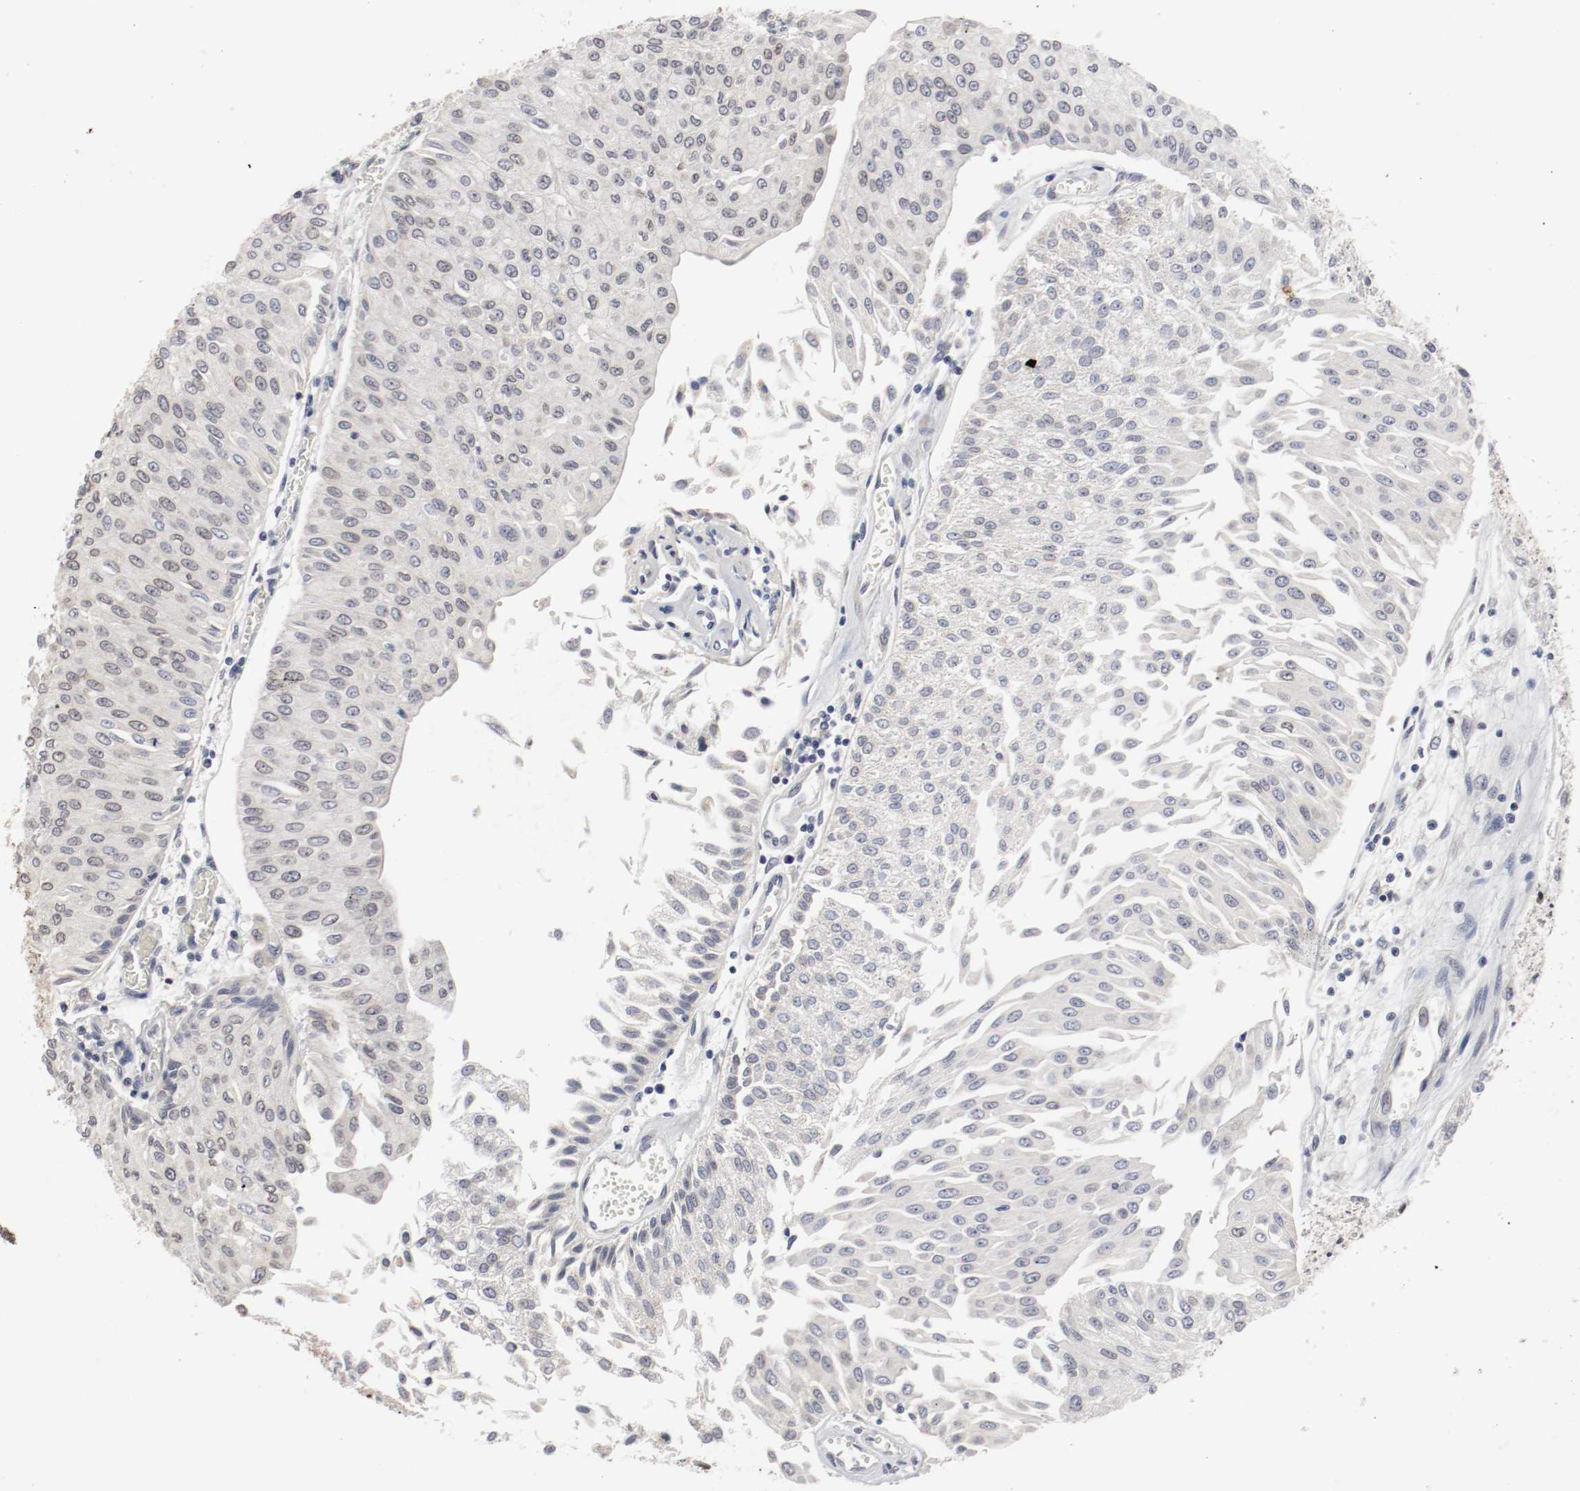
{"staining": {"intensity": "negative", "quantity": "none", "location": "none"}, "tissue": "urothelial cancer", "cell_type": "Tumor cells", "image_type": "cancer", "snomed": [{"axis": "morphology", "description": "Urothelial carcinoma, Low grade"}, {"axis": "topography", "description": "Urinary bladder"}], "caption": "Urothelial cancer was stained to show a protein in brown. There is no significant staining in tumor cells.", "gene": "CEBPE", "patient": {"sex": "male", "age": 86}}